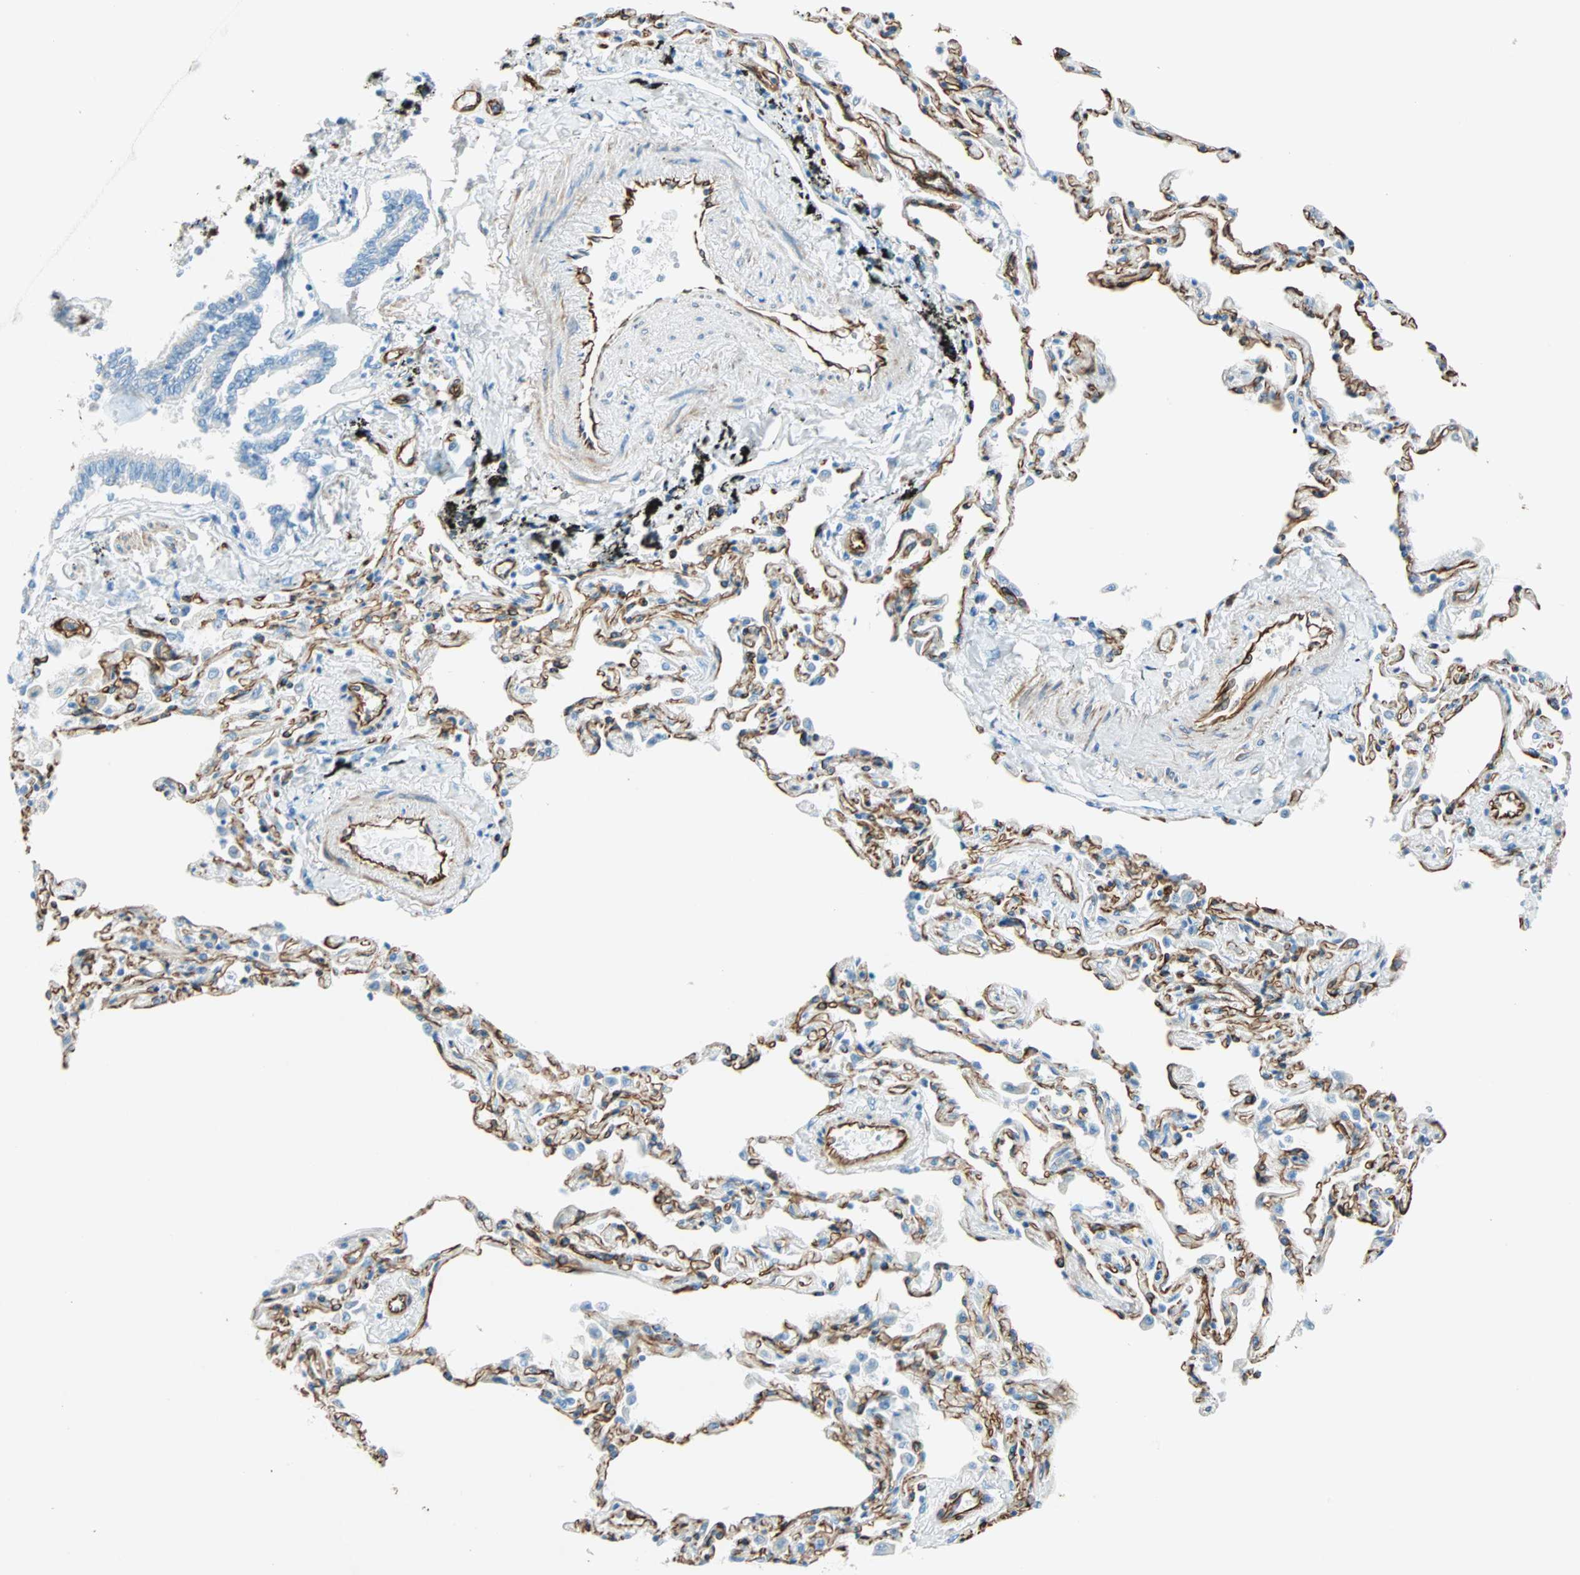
{"staining": {"intensity": "negative", "quantity": "none", "location": "none"}, "tissue": "bronchus", "cell_type": "Respiratory epithelial cells", "image_type": "normal", "snomed": [{"axis": "morphology", "description": "Normal tissue, NOS"}, {"axis": "topography", "description": "Lung"}], "caption": "Histopathology image shows no protein expression in respiratory epithelial cells of unremarkable bronchus. The staining is performed using DAB (3,3'-diaminobenzidine) brown chromogen with nuclei counter-stained in using hematoxylin.", "gene": "NES", "patient": {"sex": "male", "age": 64}}